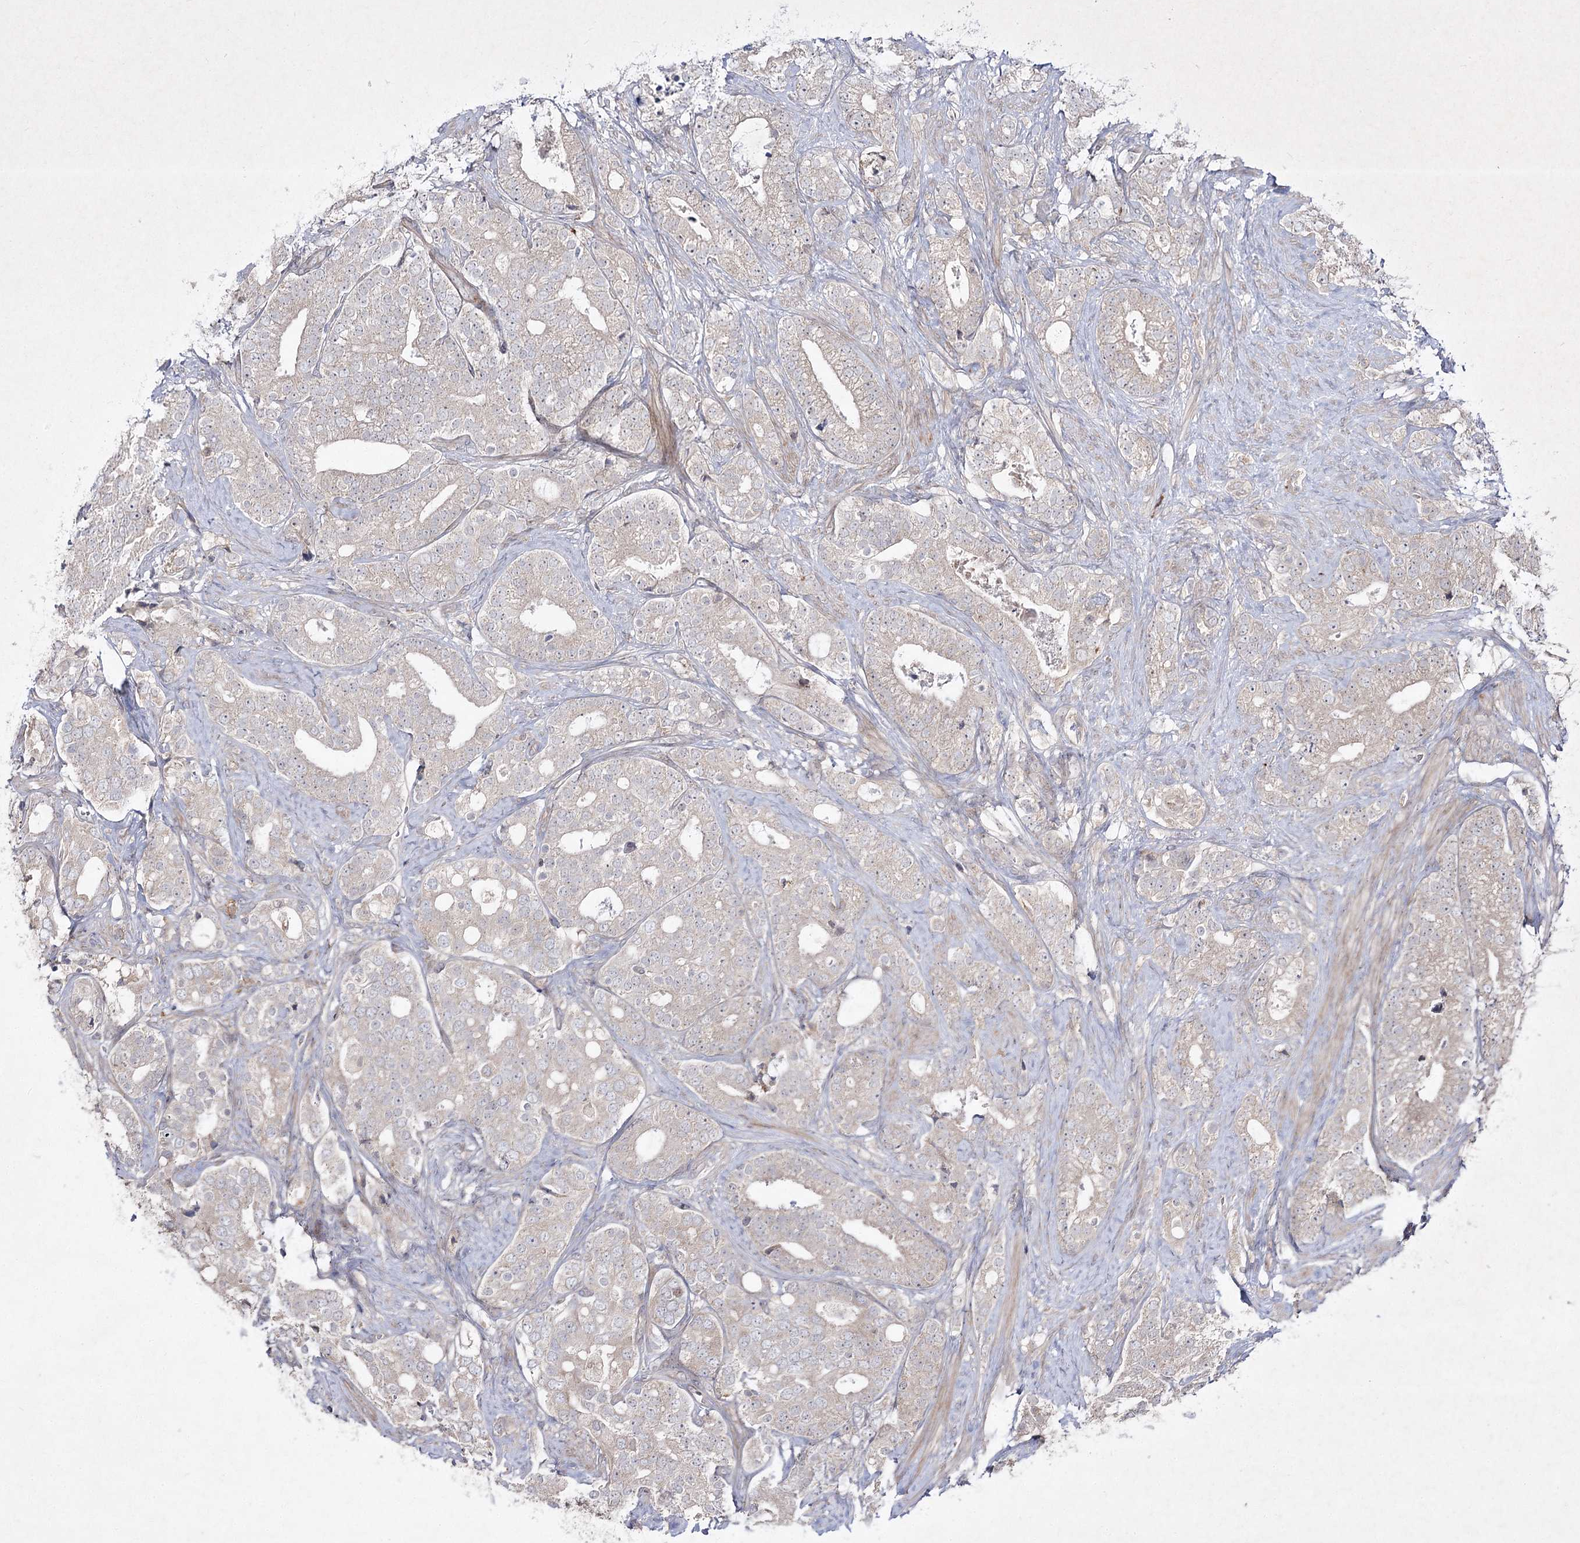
{"staining": {"intensity": "weak", "quantity": "<25%", "location": "cytoplasmic/membranous"}, "tissue": "prostate cancer", "cell_type": "Tumor cells", "image_type": "cancer", "snomed": [{"axis": "morphology", "description": "Adenocarcinoma, High grade"}, {"axis": "topography", "description": "Prostate and seminal vesicle, NOS"}], "caption": "Immunohistochemical staining of human prostate cancer (high-grade adenocarcinoma) demonstrates no significant expression in tumor cells. (DAB (3,3'-diaminobenzidine) IHC visualized using brightfield microscopy, high magnification).", "gene": "CIB2", "patient": {"sex": "male", "age": 67}}